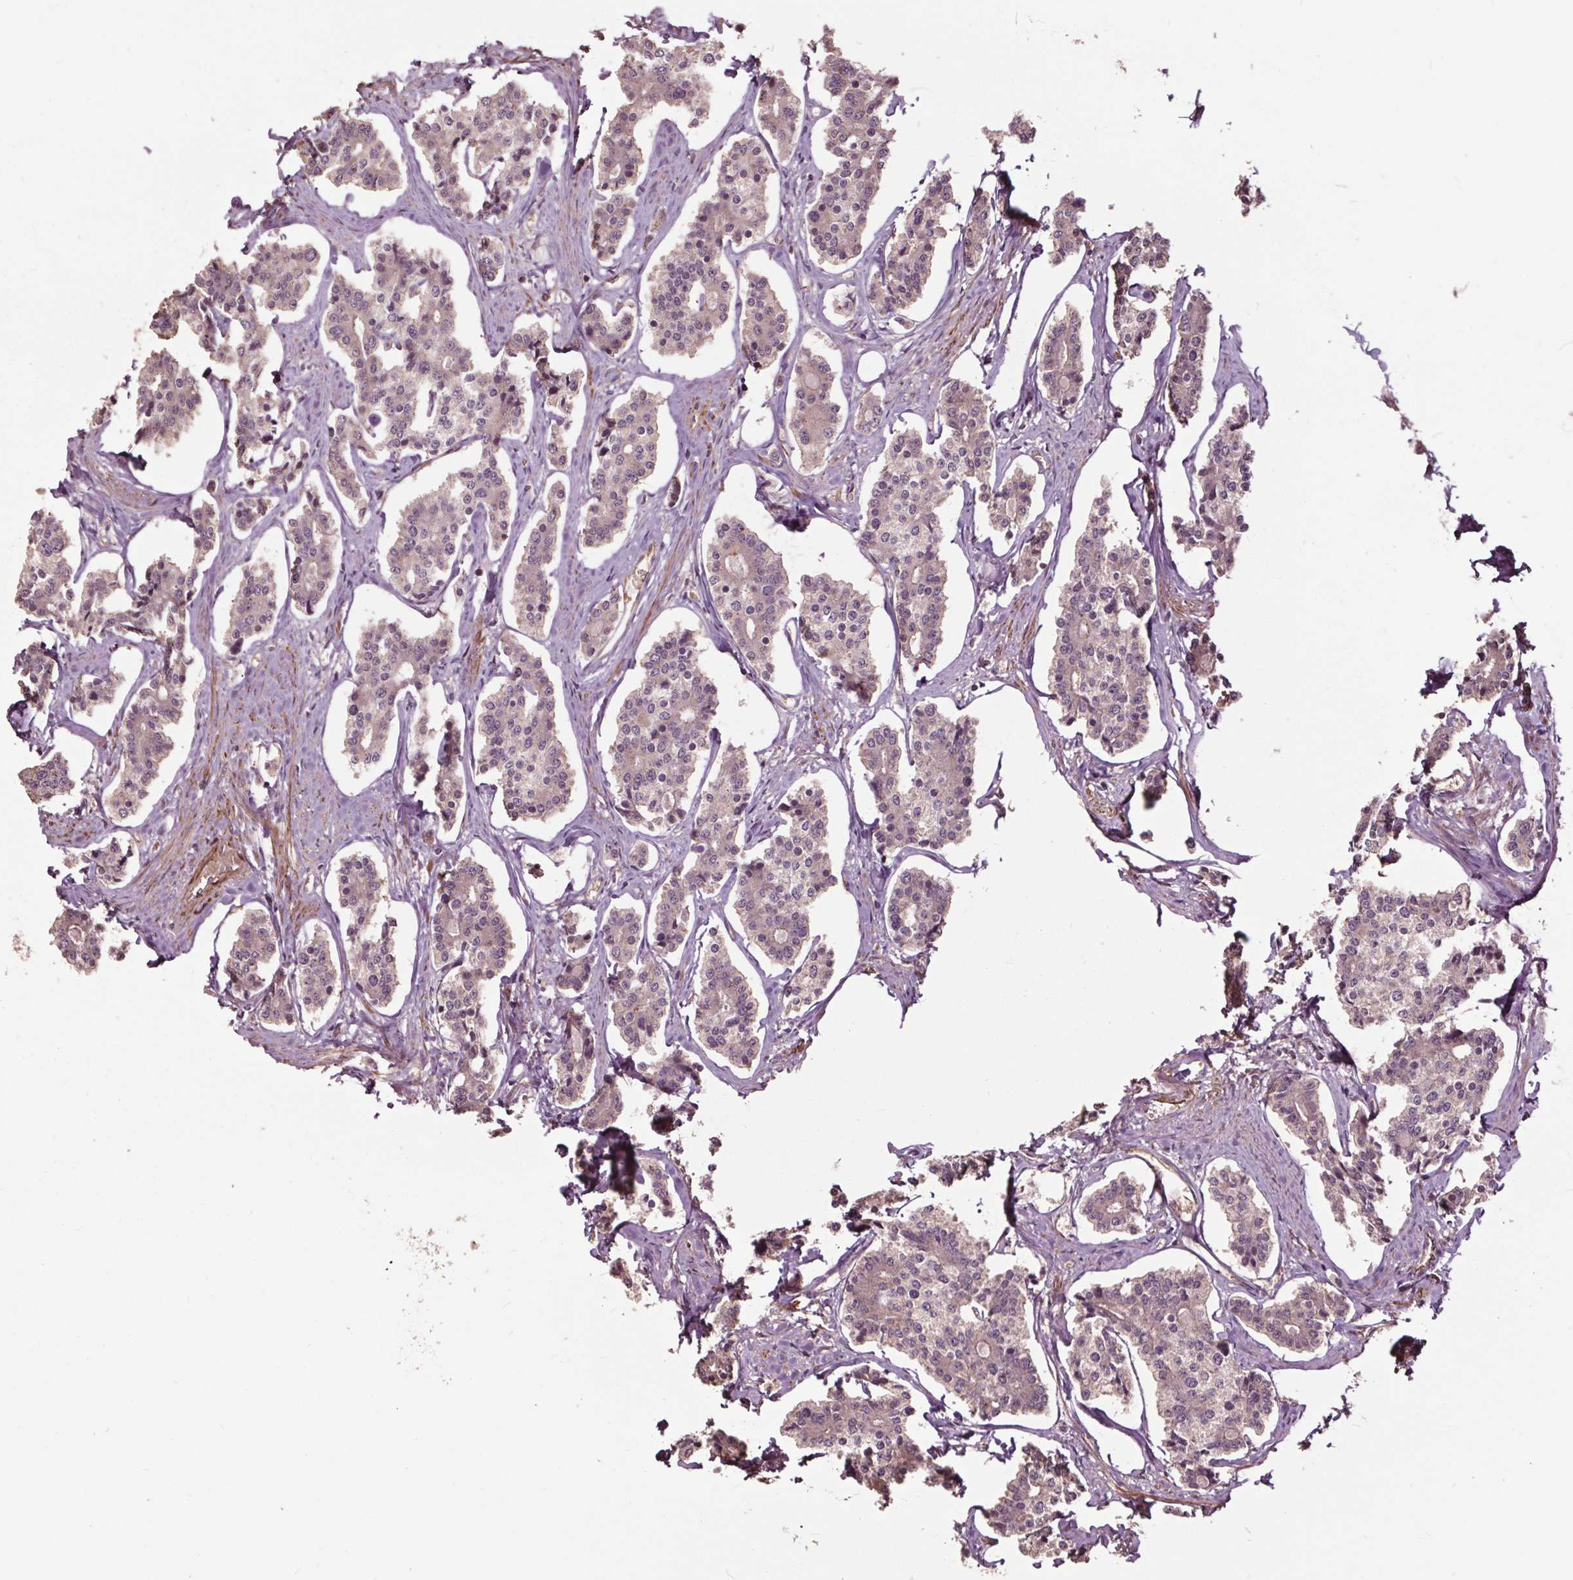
{"staining": {"intensity": "weak", "quantity": "<25%", "location": "cytoplasmic/membranous"}, "tissue": "carcinoid", "cell_type": "Tumor cells", "image_type": "cancer", "snomed": [{"axis": "morphology", "description": "Carcinoid, malignant, NOS"}, {"axis": "topography", "description": "Small intestine"}], "caption": "Human malignant carcinoid stained for a protein using IHC shows no staining in tumor cells.", "gene": "CEP95", "patient": {"sex": "female", "age": 65}}